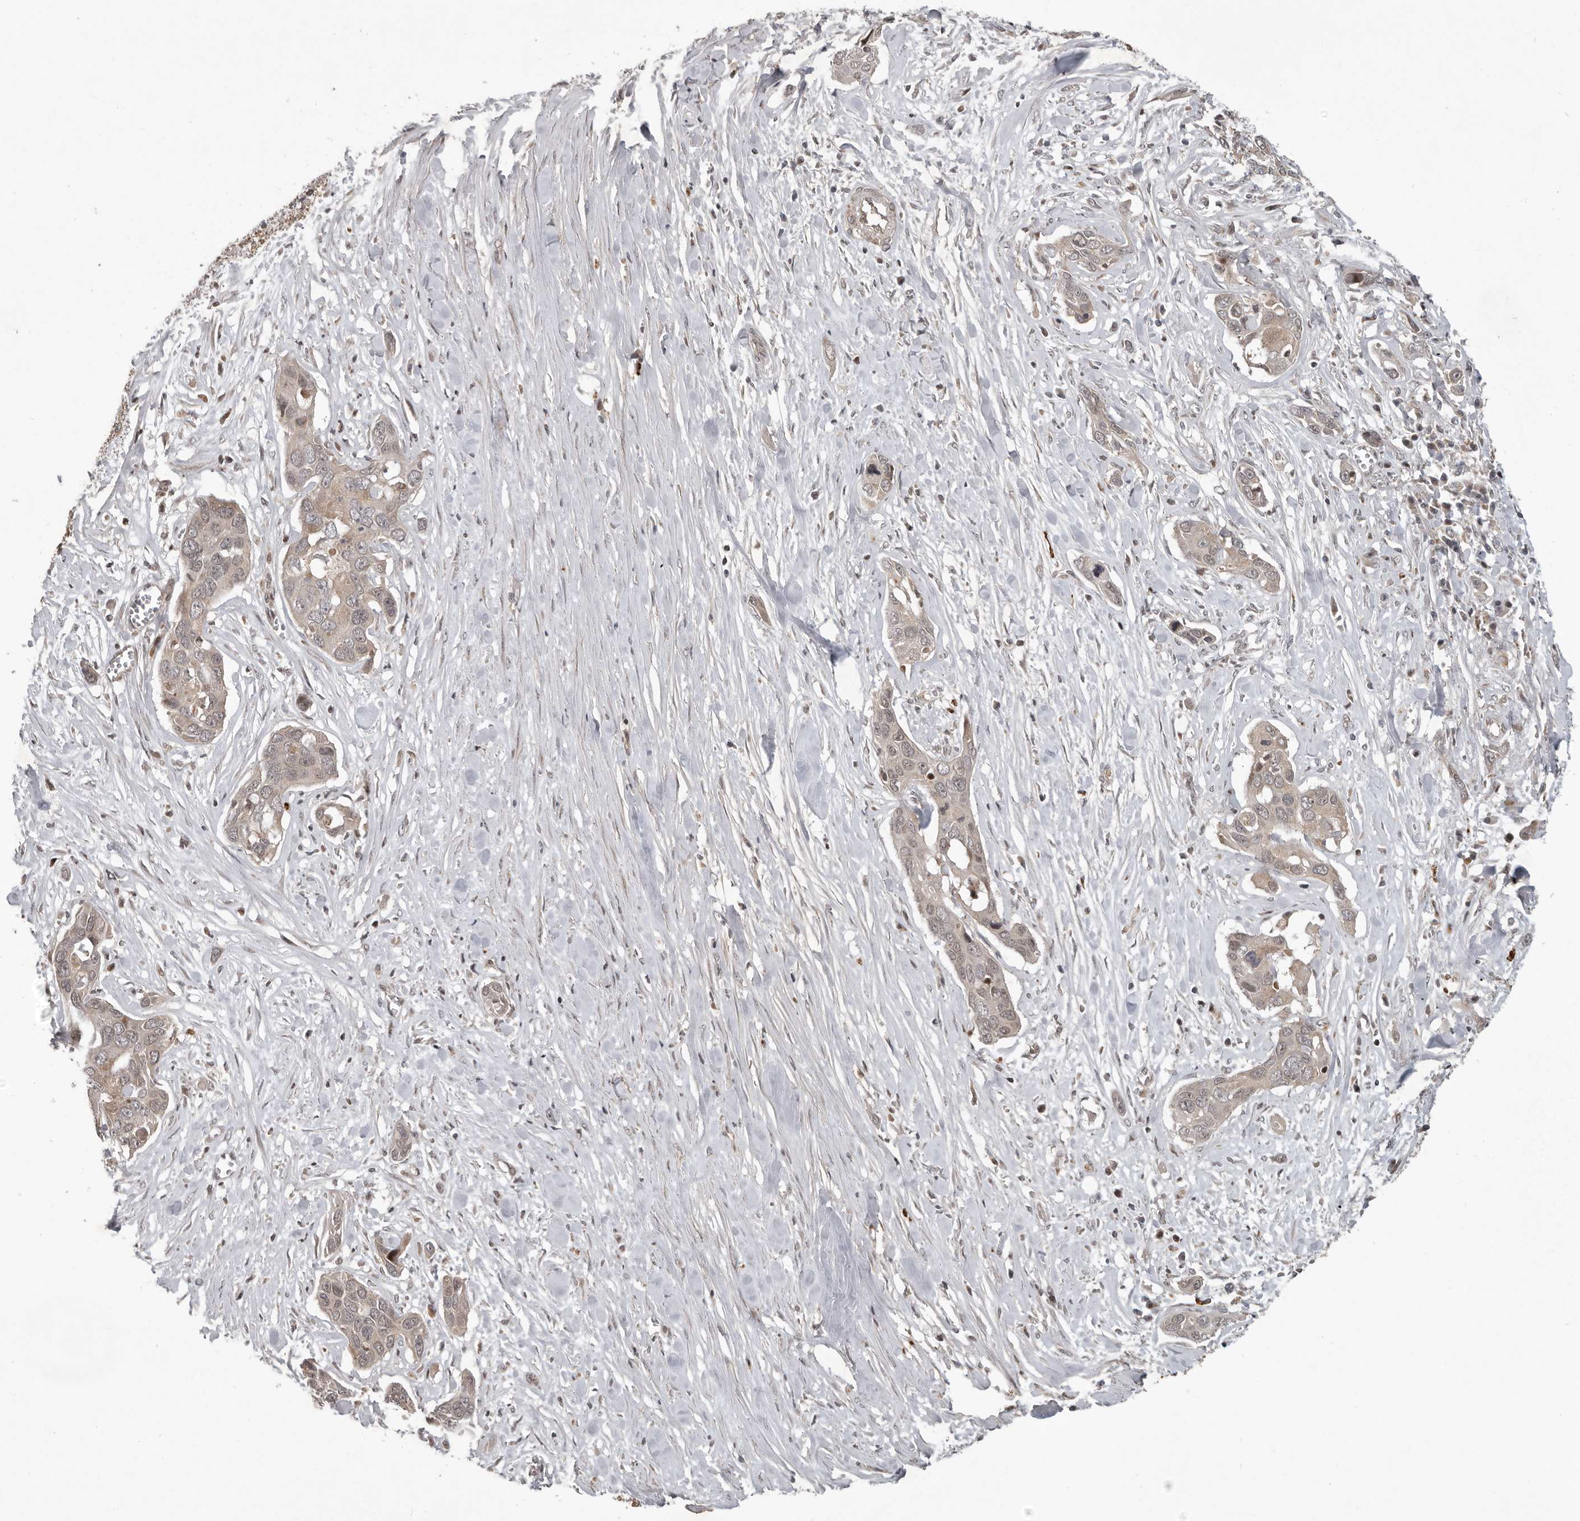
{"staining": {"intensity": "weak", "quantity": ">75%", "location": "cytoplasmic/membranous,nuclear"}, "tissue": "pancreatic cancer", "cell_type": "Tumor cells", "image_type": "cancer", "snomed": [{"axis": "morphology", "description": "Adenocarcinoma, NOS"}, {"axis": "topography", "description": "Pancreas"}], "caption": "Brown immunohistochemical staining in pancreatic adenocarcinoma demonstrates weak cytoplasmic/membranous and nuclear positivity in about >75% of tumor cells.", "gene": "RABIF", "patient": {"sex": "female", "age": 60}}